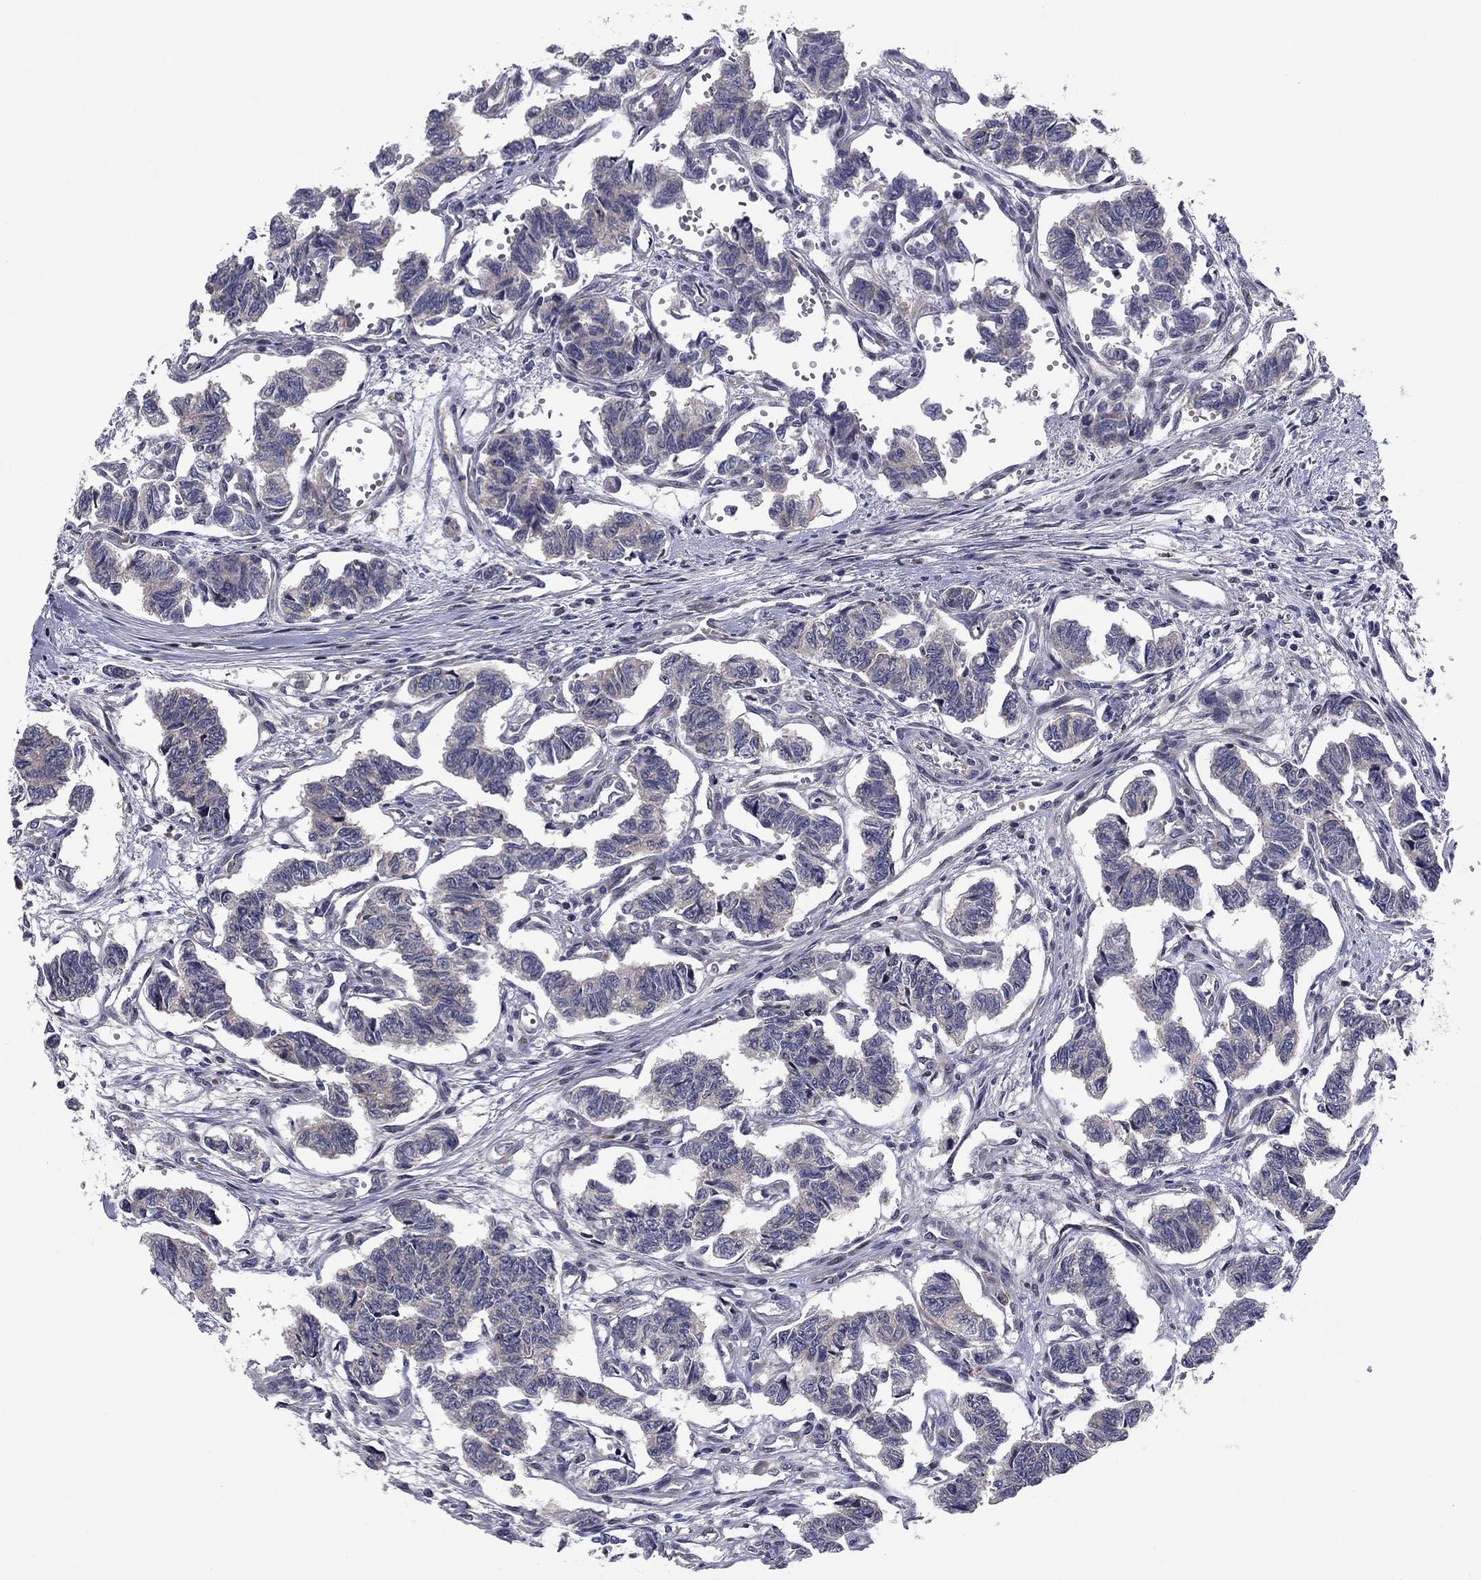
{"staining": {"intensity": "negative", "quantity": "none", "location": "none"}, "tissue": "carcinoid", "cell_type": "Tumor cells", "image_type": "cancer", "snomed": [{"axis": "morphology", "description": "Carcinoid, malignant, NOS"}, {"axis": "topography", "description": "Kidney"}], "caption": "DAB immunohistochemical staining of human malignant carcinoid displays no significant positivity in tumor cells.", "gene": "BCL11A", "patient": {"sex": "female", "age": 41}}